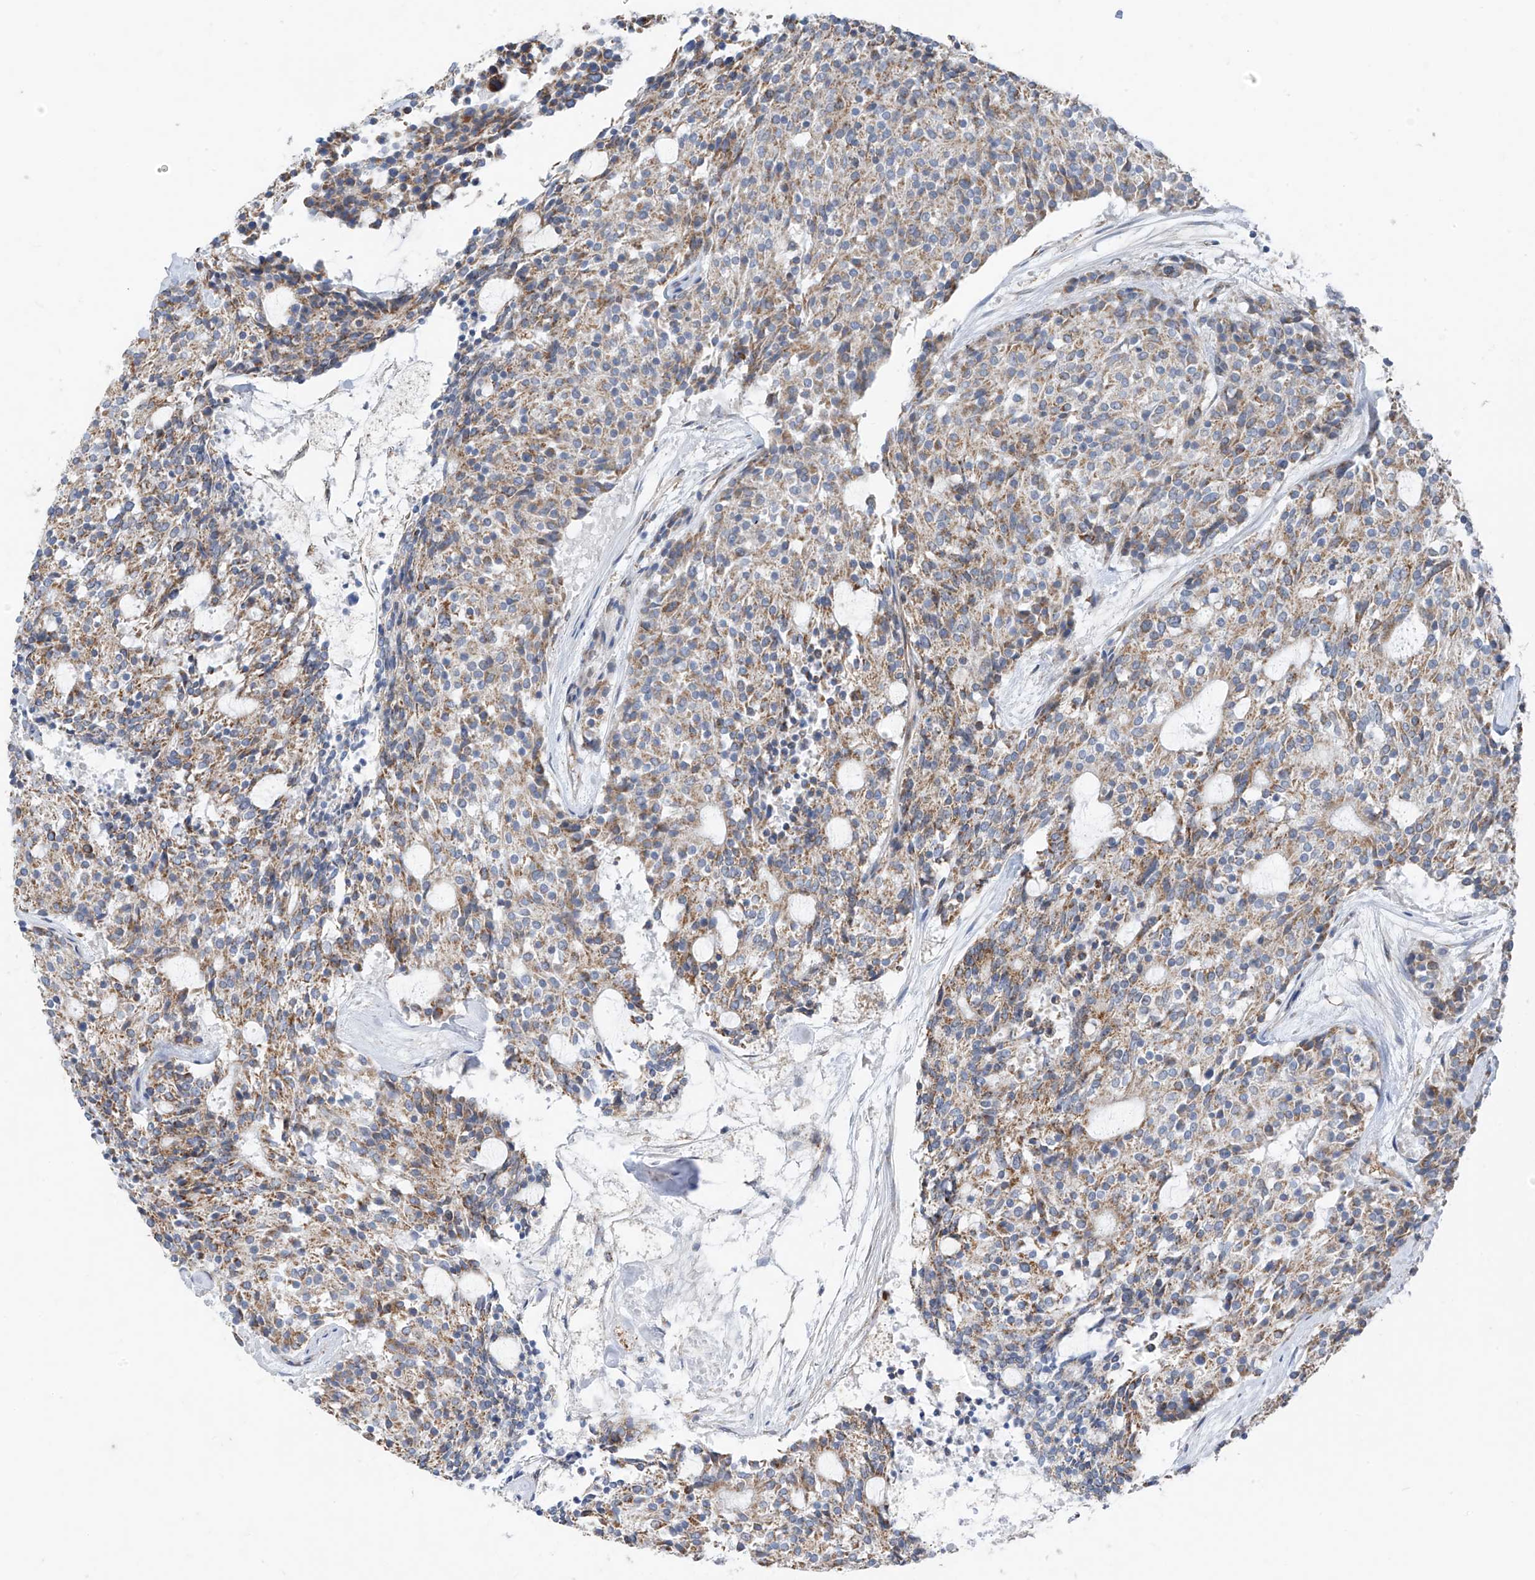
{"staining": {"intensity": "weak", "quantity": ">75%", "location": "cytoplasmic/membranous"}, "tissue": "carcinoid", "cell_type": "Tumor cells", "image_type": "cancer", "snomed": [{"axis": "morphology", "description": "Carcinoid, malignant, NOS"}, {"axis": "topography", "description": "Pancreas"}], "caption": "An immunohistochemistry (IHC) image of neoplastic tissue is shown. Protein staining in brown highlights weak cytoplasmic/membranous positivity in carcinoid within tumor cells. The staining was performed using DAB, with brown indicating positive protein expression. Nuclei are stained blue with hematoxylin.", "gene": "EOMES", "patient": {"sex": "female", "age": 54}}